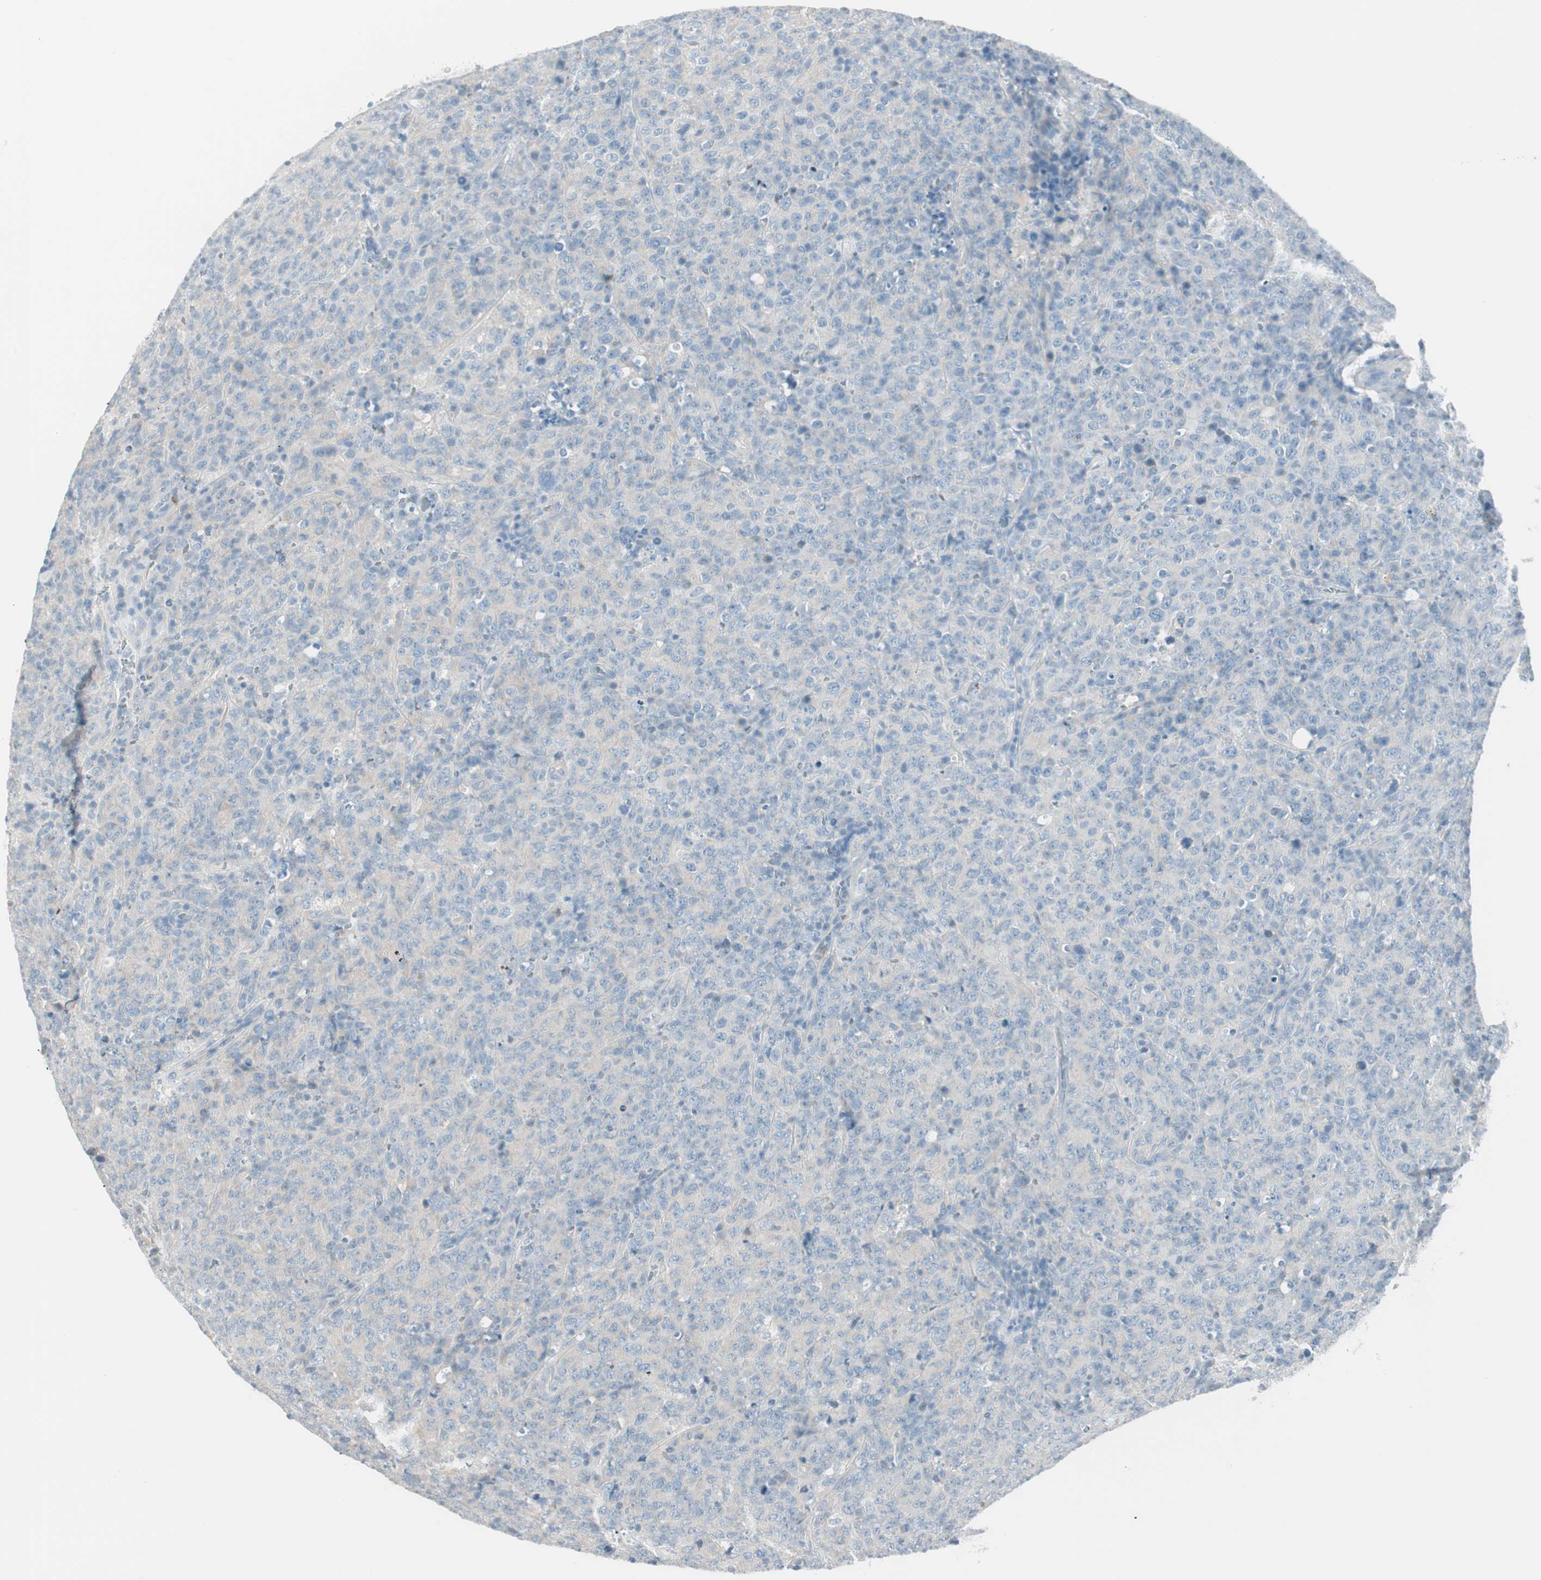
{"staining": {"intensity": "weak", "quantity": "25%-75%", "location": "cytoplasmic/membranous"}, "tissue": "lymphoma", "cell_type": "Tumor cells", "image_type": "cancer", "snomed": [{"axis": "morphology", "description": "Malignant lymphoma, non-Hodgkin's type, High grade"}, {"axis": "topography", "description": "Tonsil"}], "caption": "Tumor cells display low levels of weak cytoplasmic/membranous staining in about 25%-75% of cells in human lymphoma.", "gene": "ITLN2", "patient": {"sex": "female", "age": 36}}